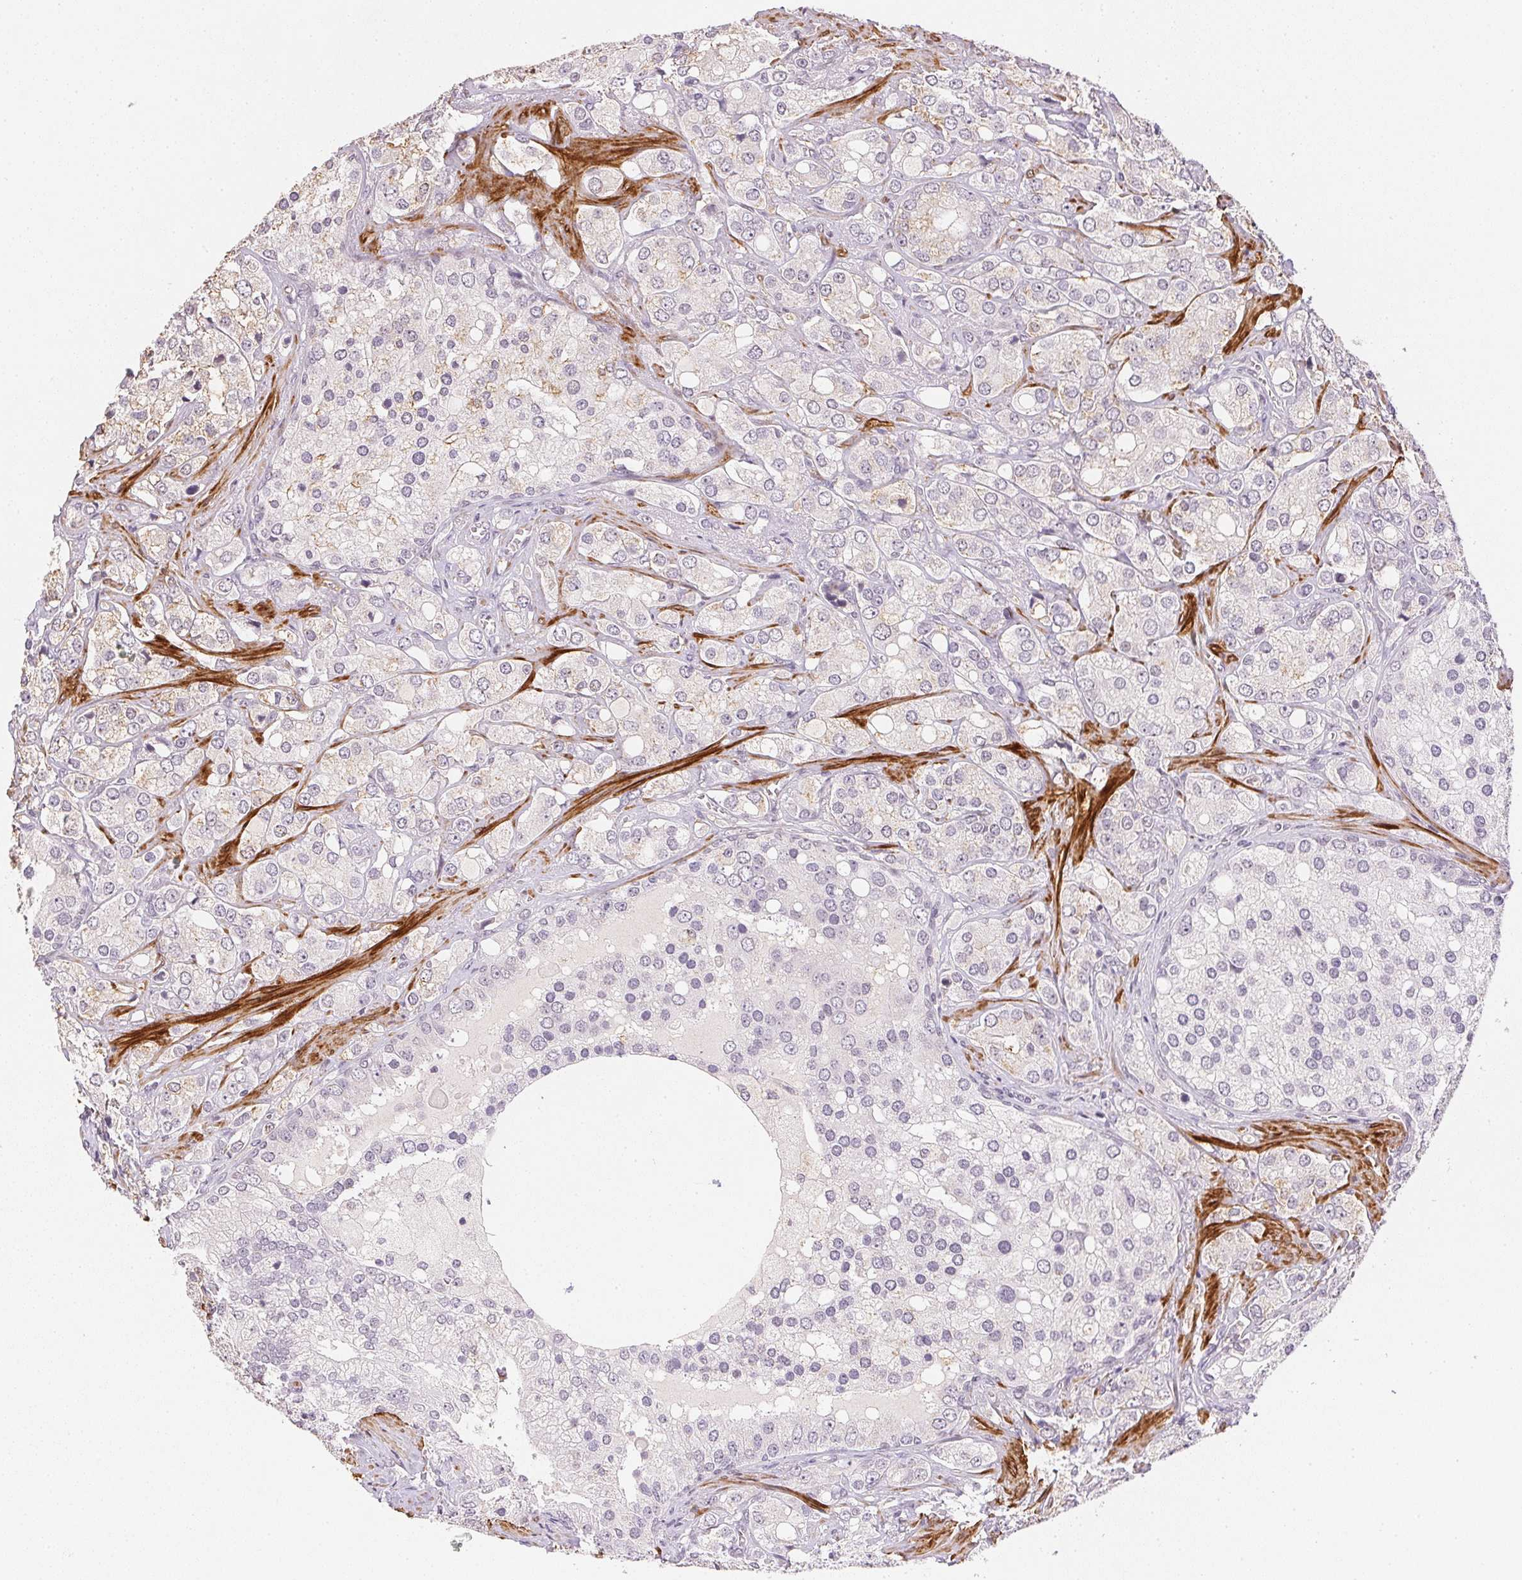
{"staining": {"intensity": "weak", "quantity": "<25%", "location": "cytoplasmic/membranous"}, "tissue": "prostate cancer", "cell_type": "Tumor cells", "image_type": "cancer", "snomed": [{"axis": "morphology", "description": "Adenocarcinoma, High grade"}, {"axis": "topography", "description": "Prostate"}], "caption": "A high-resolution histopathology image shows immunohistochemistry (IHC) staining of prostate high-grade adenocarcinoma, which reveals no significant staining in tumor cells.", "gene": "SMTN", "patient": {"sex": "male", "age": 67}}